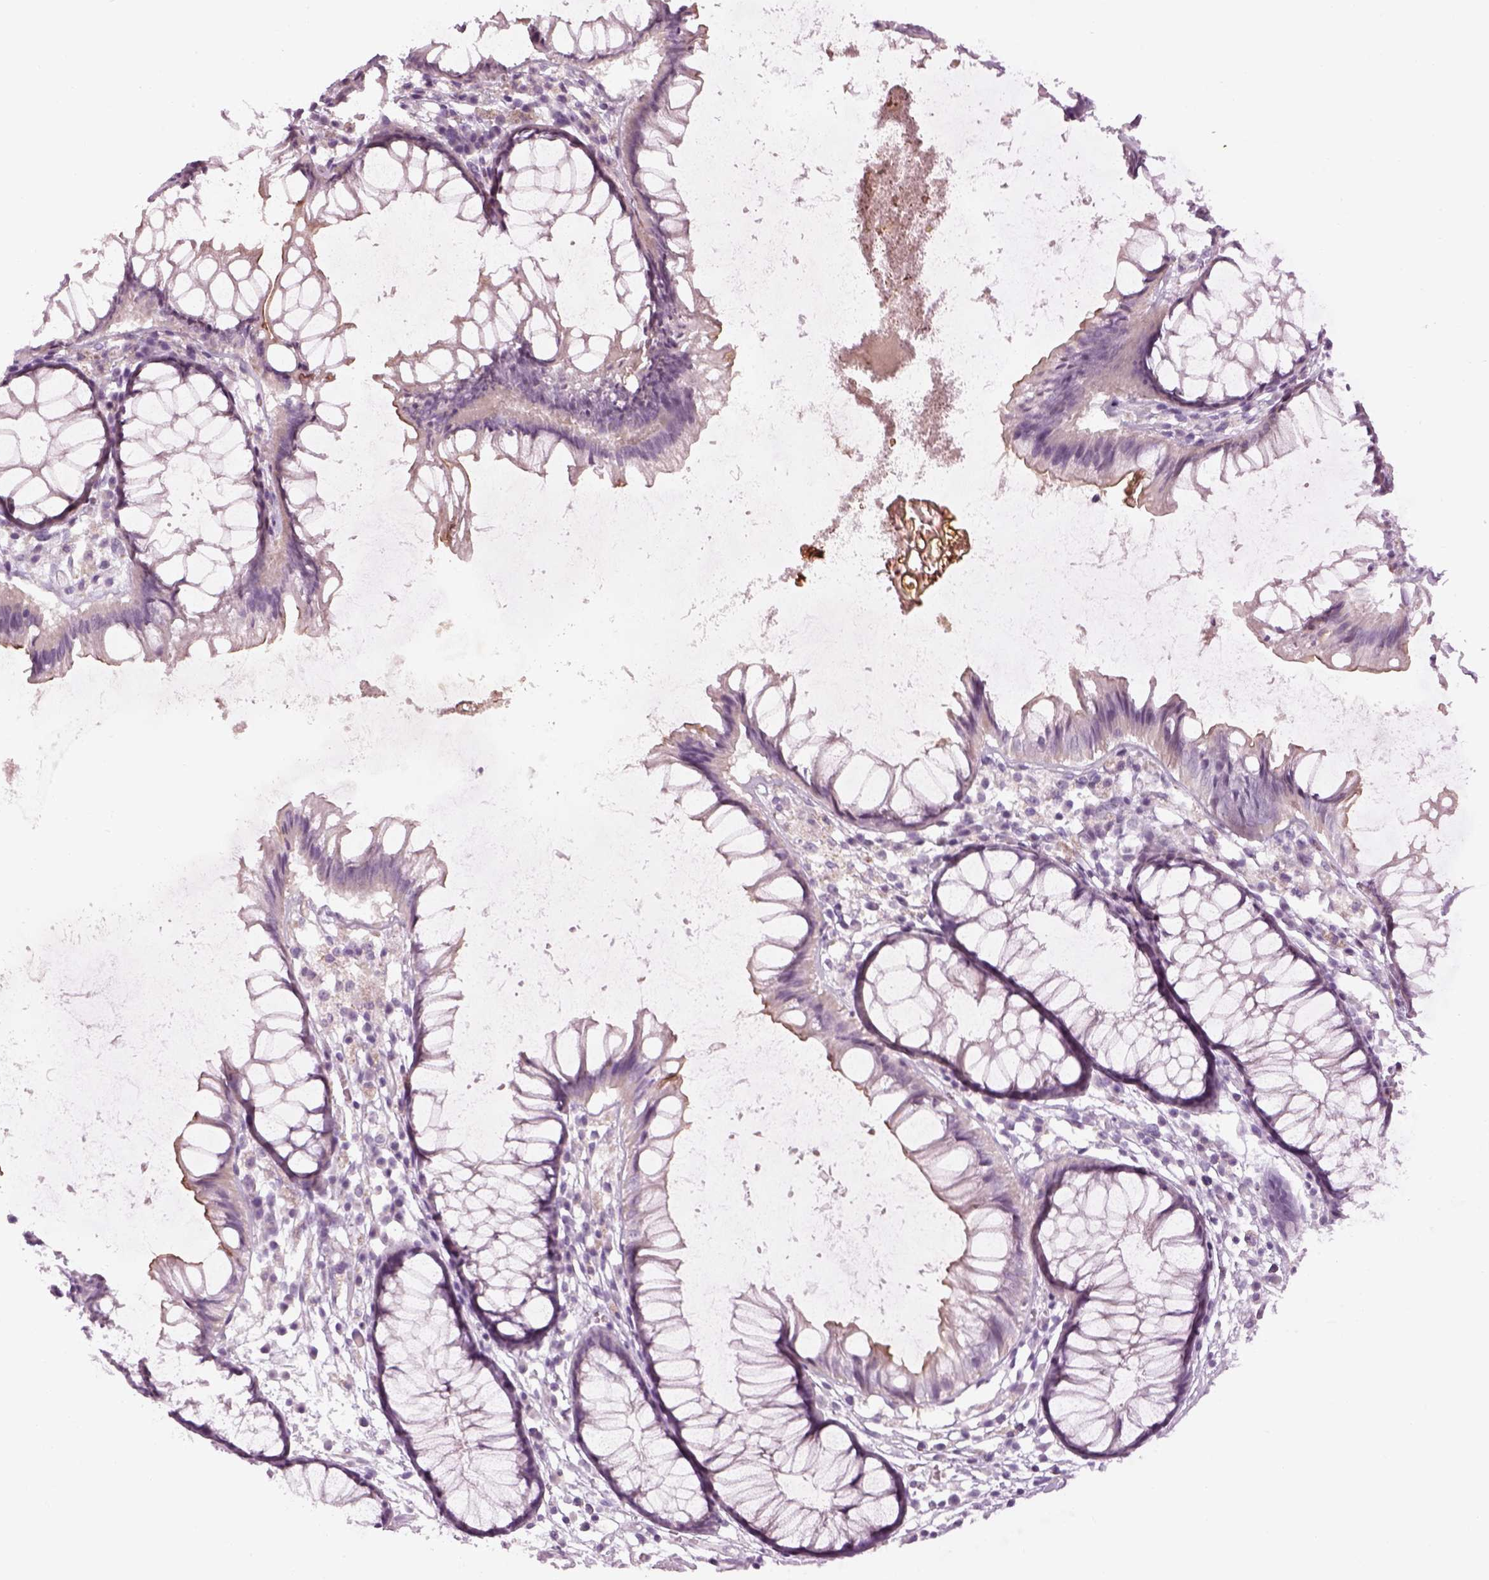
{"staining": {"intensity": "negative", "quantity": "none", "location": "none"}, "tissue": "colon", "cell_type": "Endothelial cells", "image_type": "normal", "snomed": [{"axis": "morphology", "description": "Normal tissue, NOS"}, {"axis": "morphology", "description": "Adenocarcinoma, NOS"}, {"axis": "topography", "description": "Colon"}], "caption": "High power microscopy micrograph of an IHC histopathology image of normal colon, revealing no significant staining in endothelial cells. (IHC, brightfield microscopy, high magnification).", "gene": "LRRIQ3", "patient": {"sex": "male", "age": 65}}